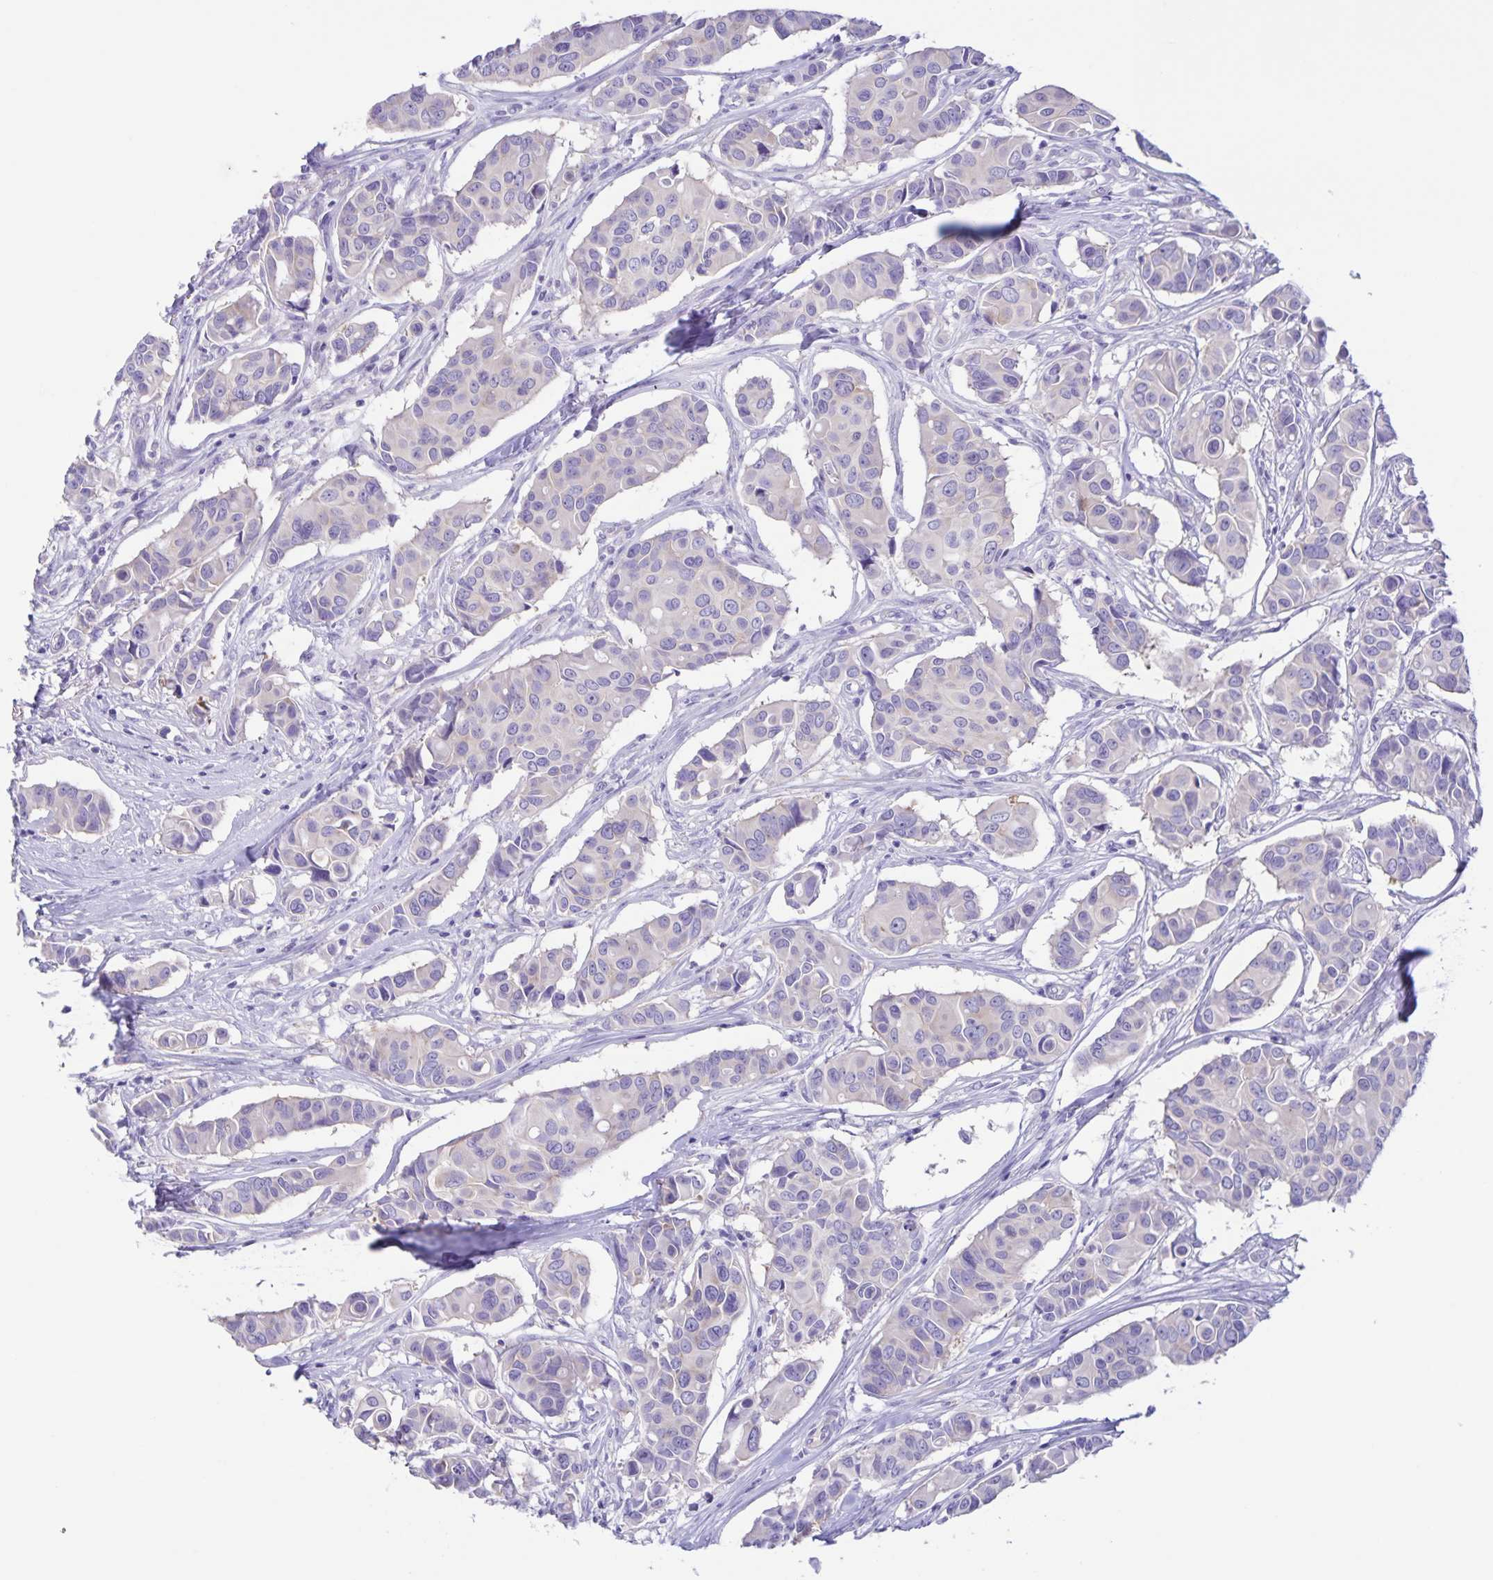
{"staining": {"intensity": "negative", "quantity": "none", "location": "none"}, "tissue": "breast cancer", "cell_type": "Tumor cells", "image_type": "cancer", "snomed": [{"axis": "morphology", "description": "Normal tissue, NOS"}, {"axis": "morphology", "description": "Duct carcinoma"}, {"axis": "topography", "description": "Skin"}, {"axis": "topography", "description": "Breast"}], "caption": "Protein analysis of breast infiltrating ductal carcinoma exhibits no significant expression in tumor cells.", "gene": "CAPSL", "patient": {"sex": "female", "age": 54}}